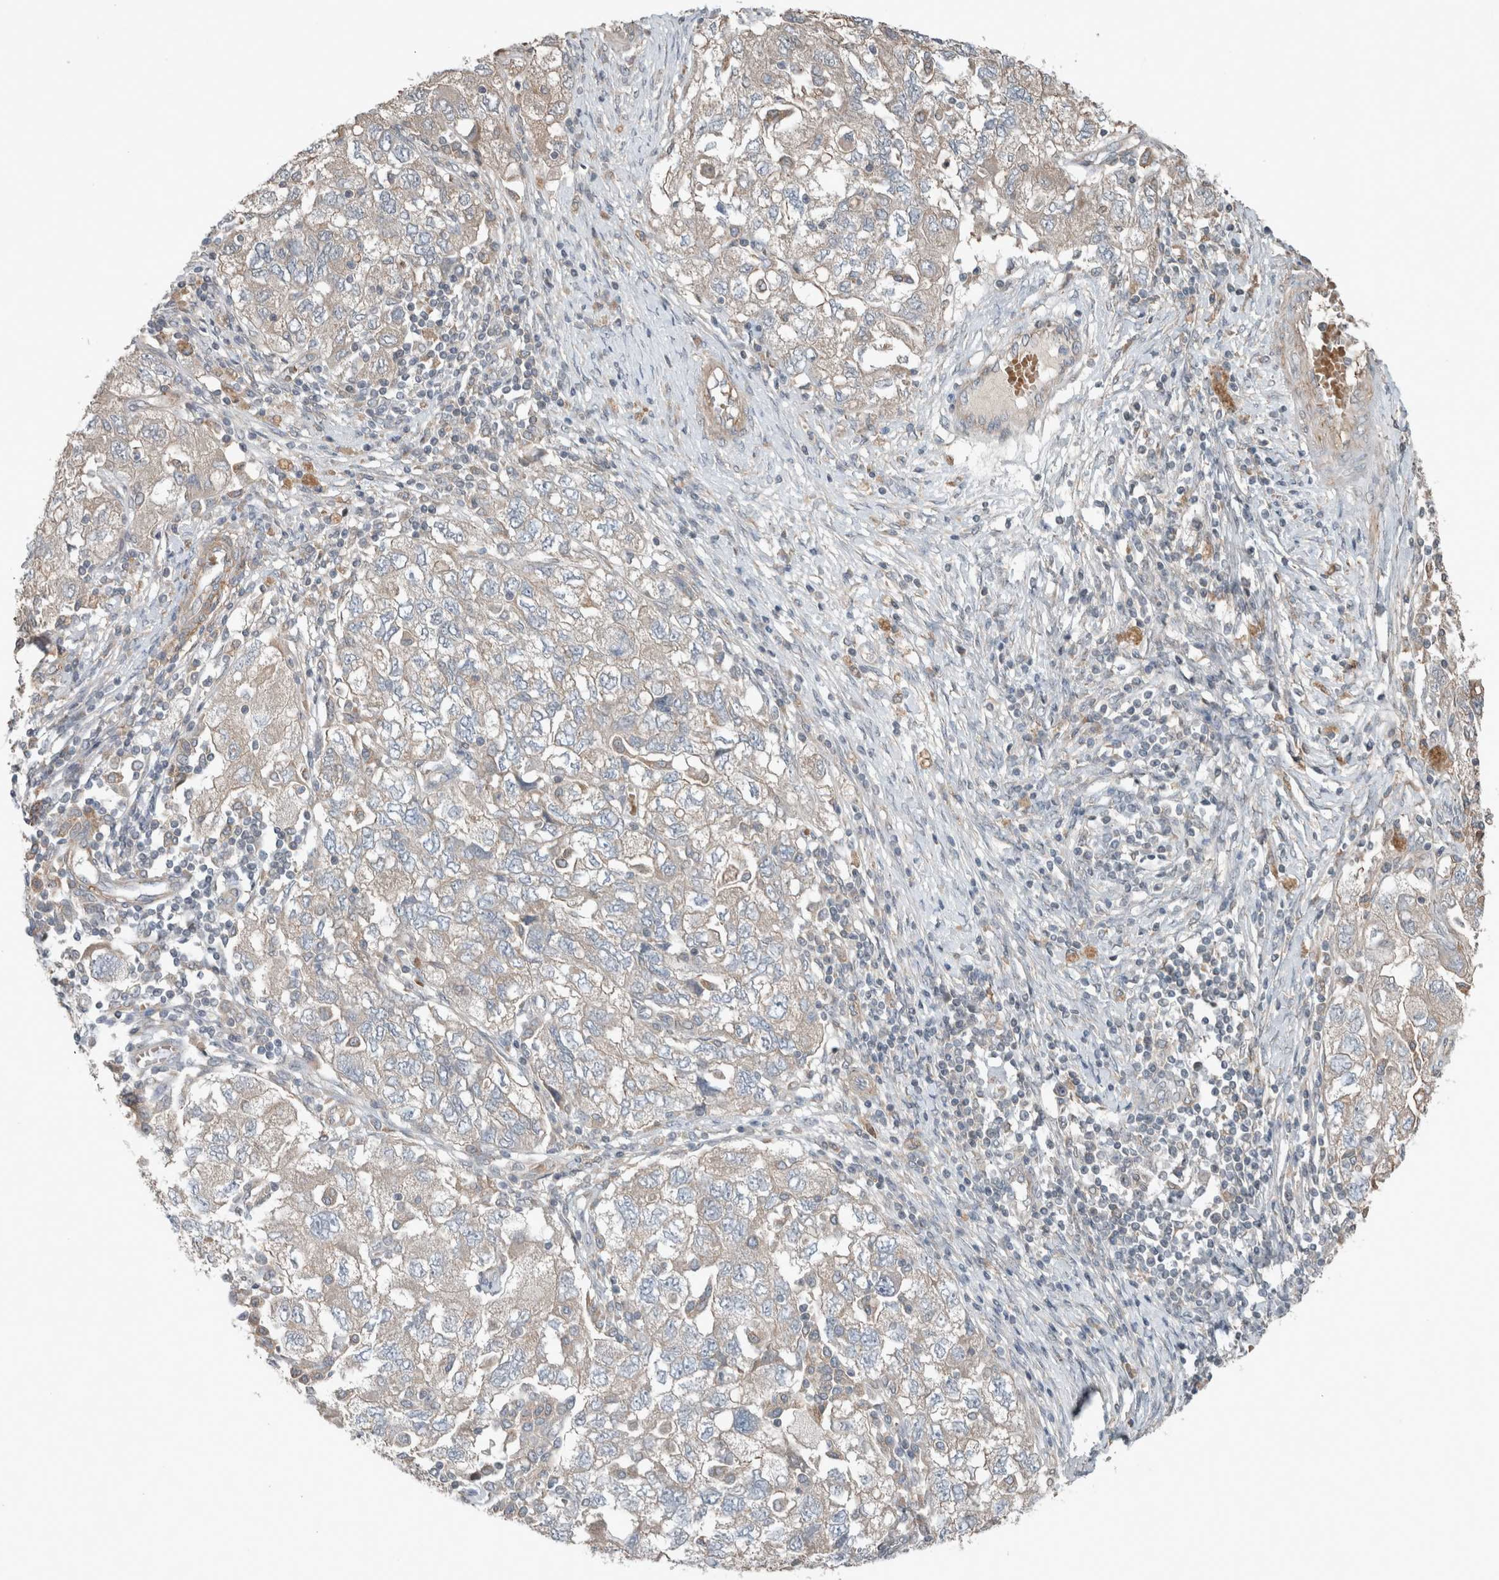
{"staining": {"intensity": "negative", "quantity": "none", "location": "none"}, "tissue": "ovarian cancer", "cell_type": "Tumor cells", "image_type": "cancer", "snomed": [{"axis": "morphology", "description": "Carcinoma, NOS"}, {"axis": "morphology", "description": "Cystadenocarcinoma, serous, NOS"}, {"axis": "topography", "description": "Ovary"}], "caption": "Ovarian serous cystadenocarcinoma was stained to show a protein in brown. There is no significant staining in tumor cells.", "gene": "JADE2", "patient": {"sex": "female", "age": 69}}